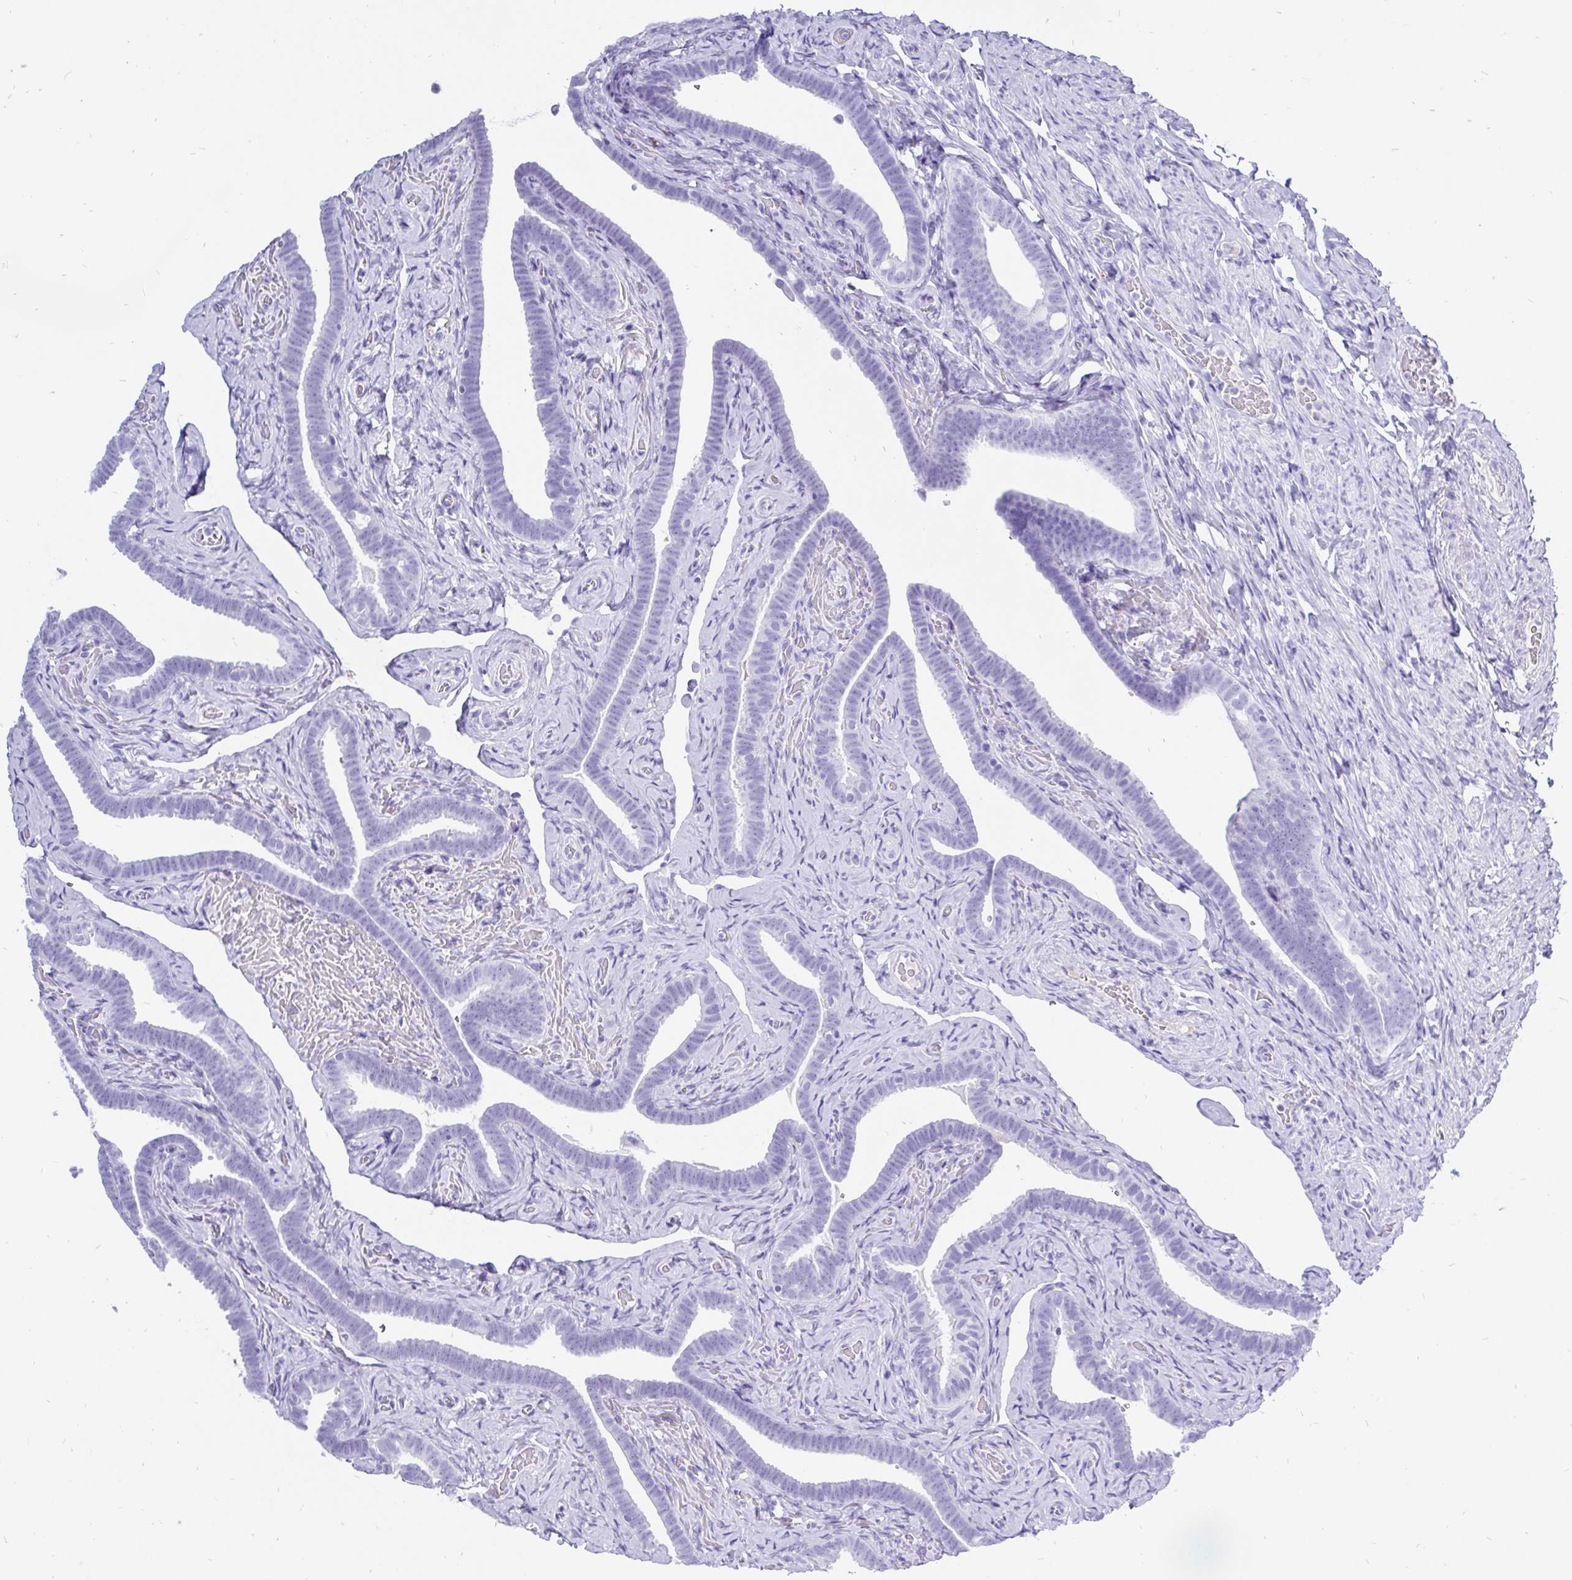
{"staining": {"intensity": "negative", "quantity": "none", "location": "none"}, "tissue": "fallopian tube", "cell_type": "Glandular cells", "image_type": "normal", "snomed": [{"axis": "morphology", "description": "Normal tissue, NOS"}, {"axis": "topography", "description": "Fallopian tube"}], "caption": "This is an immunohistochemistry photomicrograph of unremarkable human fallopian tube. There is no staining in glandular cells.", "gene": "KRT13", "patient": {"sex": "female", "age": 69}}